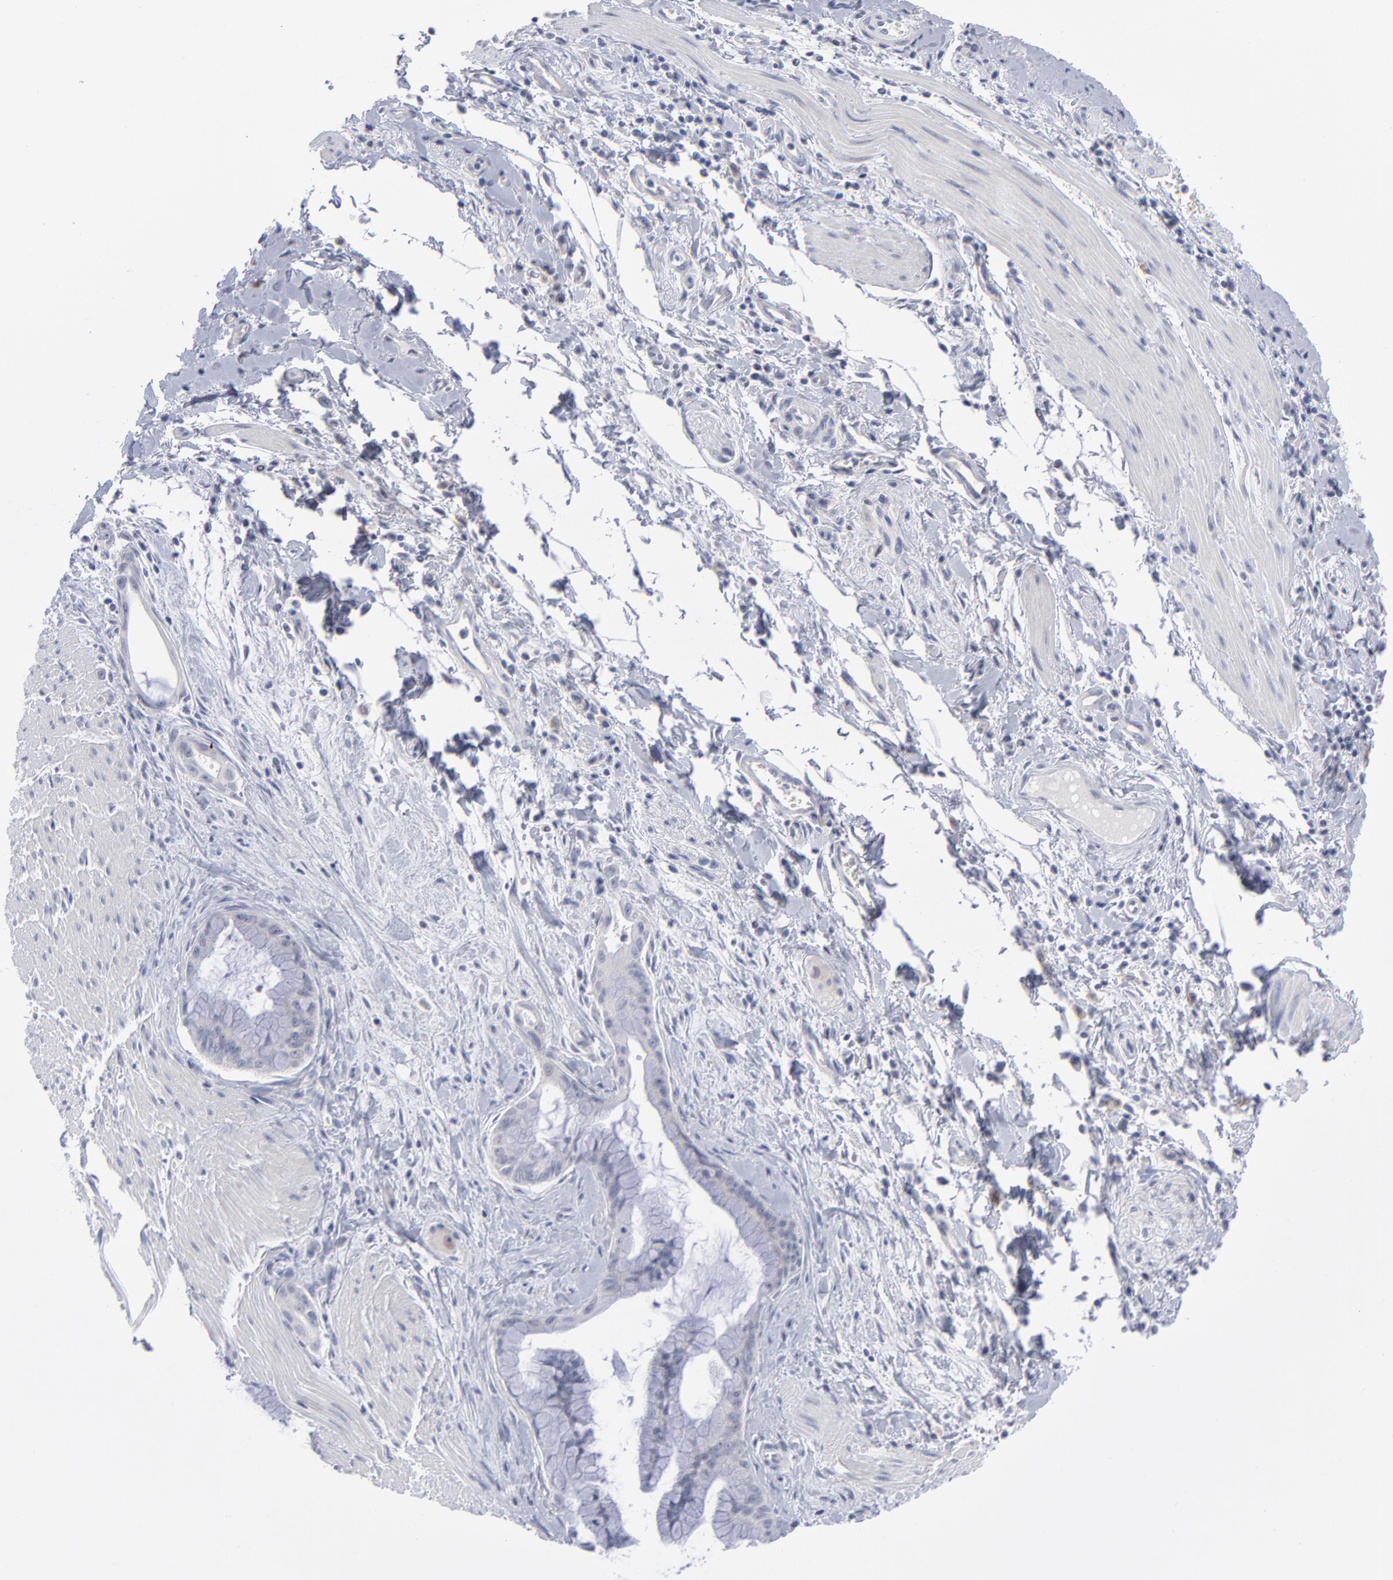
{"staining": {"intensity": "negative", "quantity": "none", "location": "none"}, "tissue": "pancreatic cancer", "cell_type": "Tumor cells", "image_type": "cancer", "snomed": [{"axis": "morphology", "description": "Adenocarcinoma, NOS"}, {"axis": "topography", "description": "Pancreas"}], "caption": "This is an IHC micrograph of human adenocarcinoma (pancreatic). There is no expression in tumor cells.", "gene": "RPS24", "patient": {"sex": "male", "age": 59}}